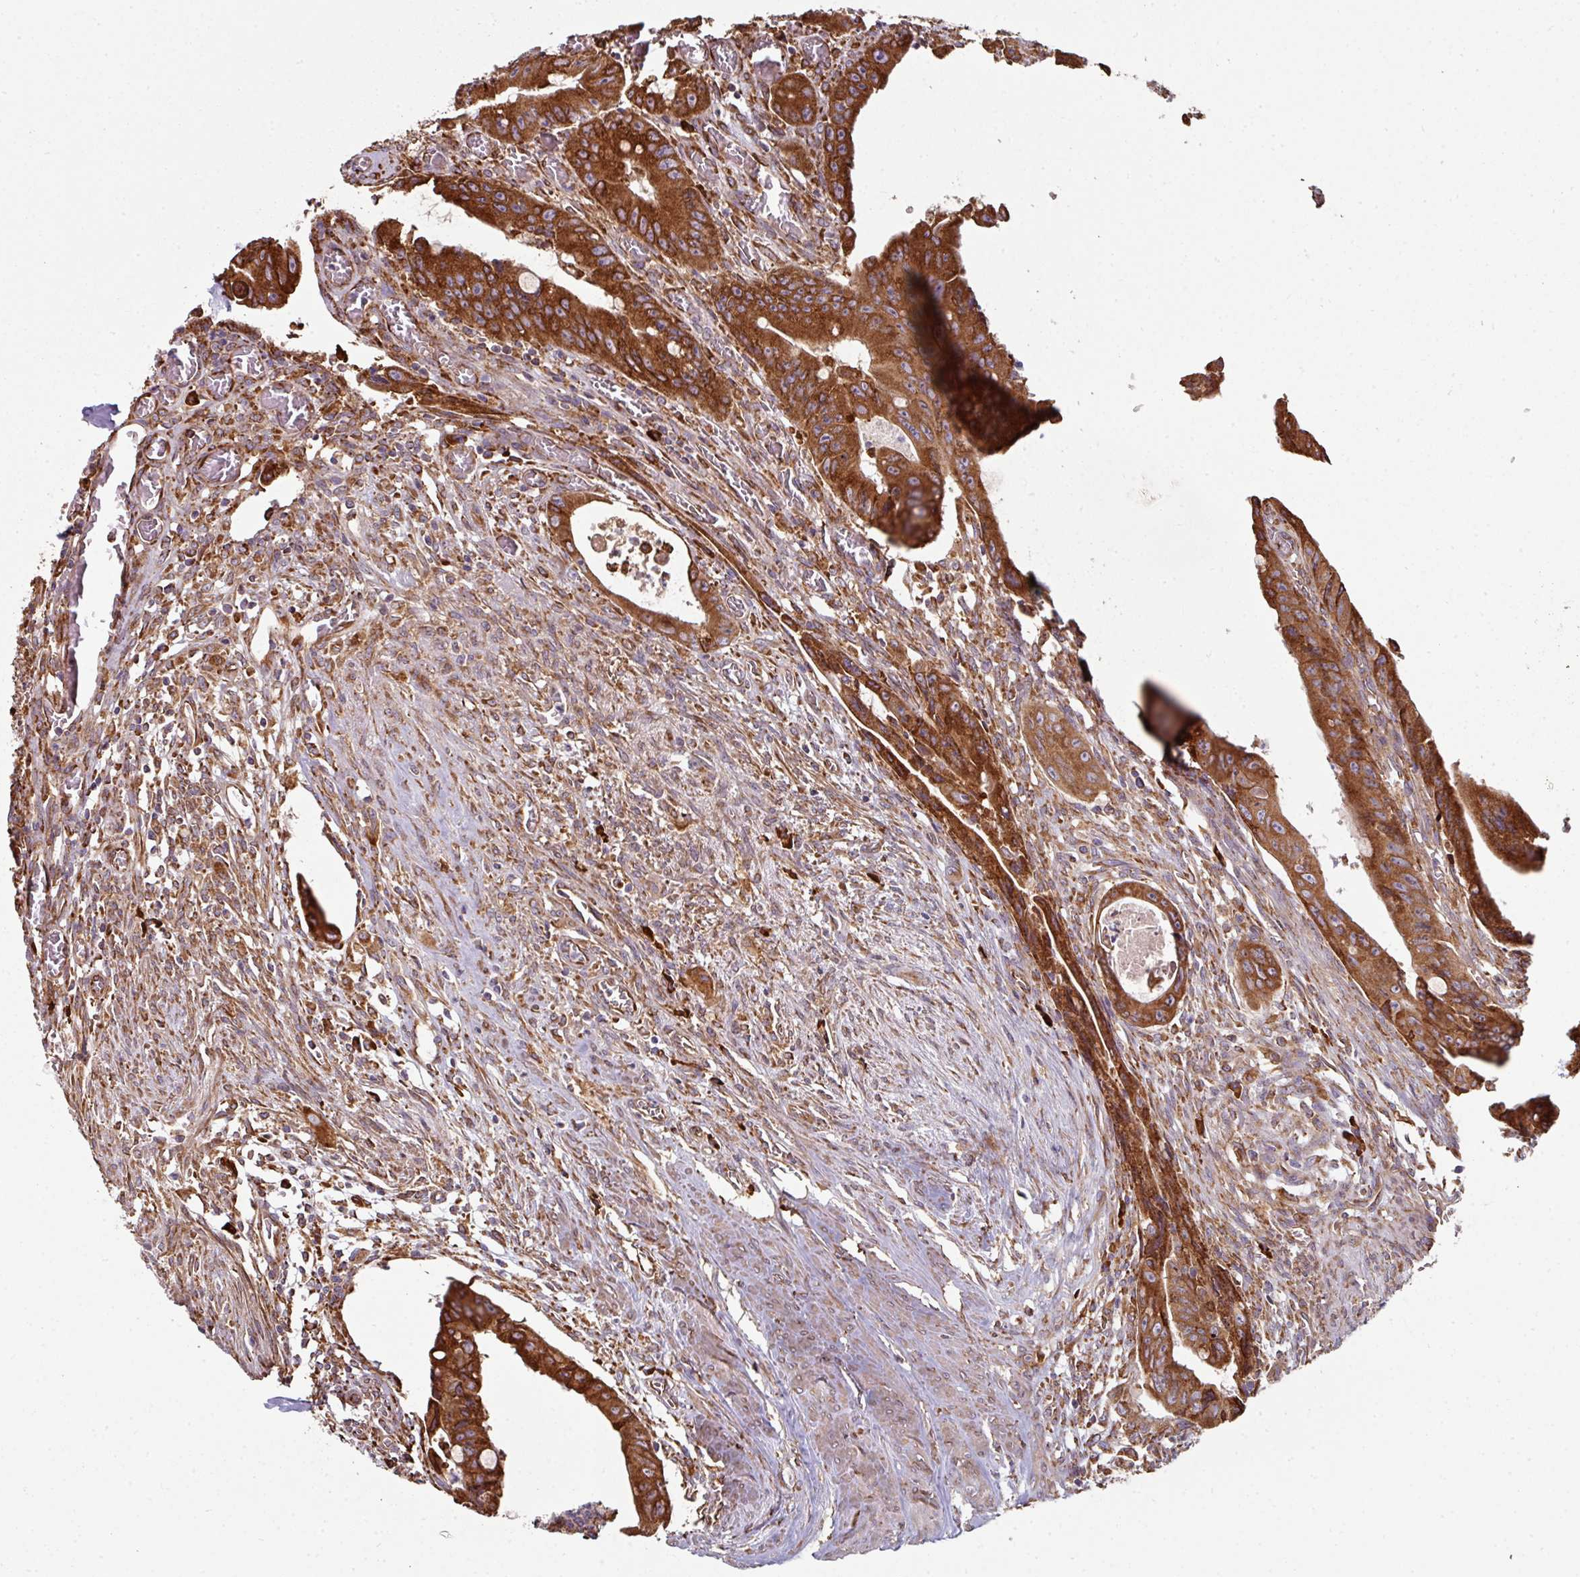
{"staining": {"intensity": "strong", "quantity": ">75%", "location": "cytoplasmic/membranous"}, "tissue": "colorectal cancer", "cell_type": "Tumor cells", "image_type": "cancer", "snomed": [{"axis": "morphology", "description": "Adenocarcinoma, NOS"}, {"axis": "topography", "description": "Rectum"}], "caption": "Human colorectal cancer stained for a protein (brown) reveals strong cytoplasmic/membranous positive expression in about >75% of tumor cells.", "gene": "FAT4", "patient": {"sex": "male", "age": 78}}